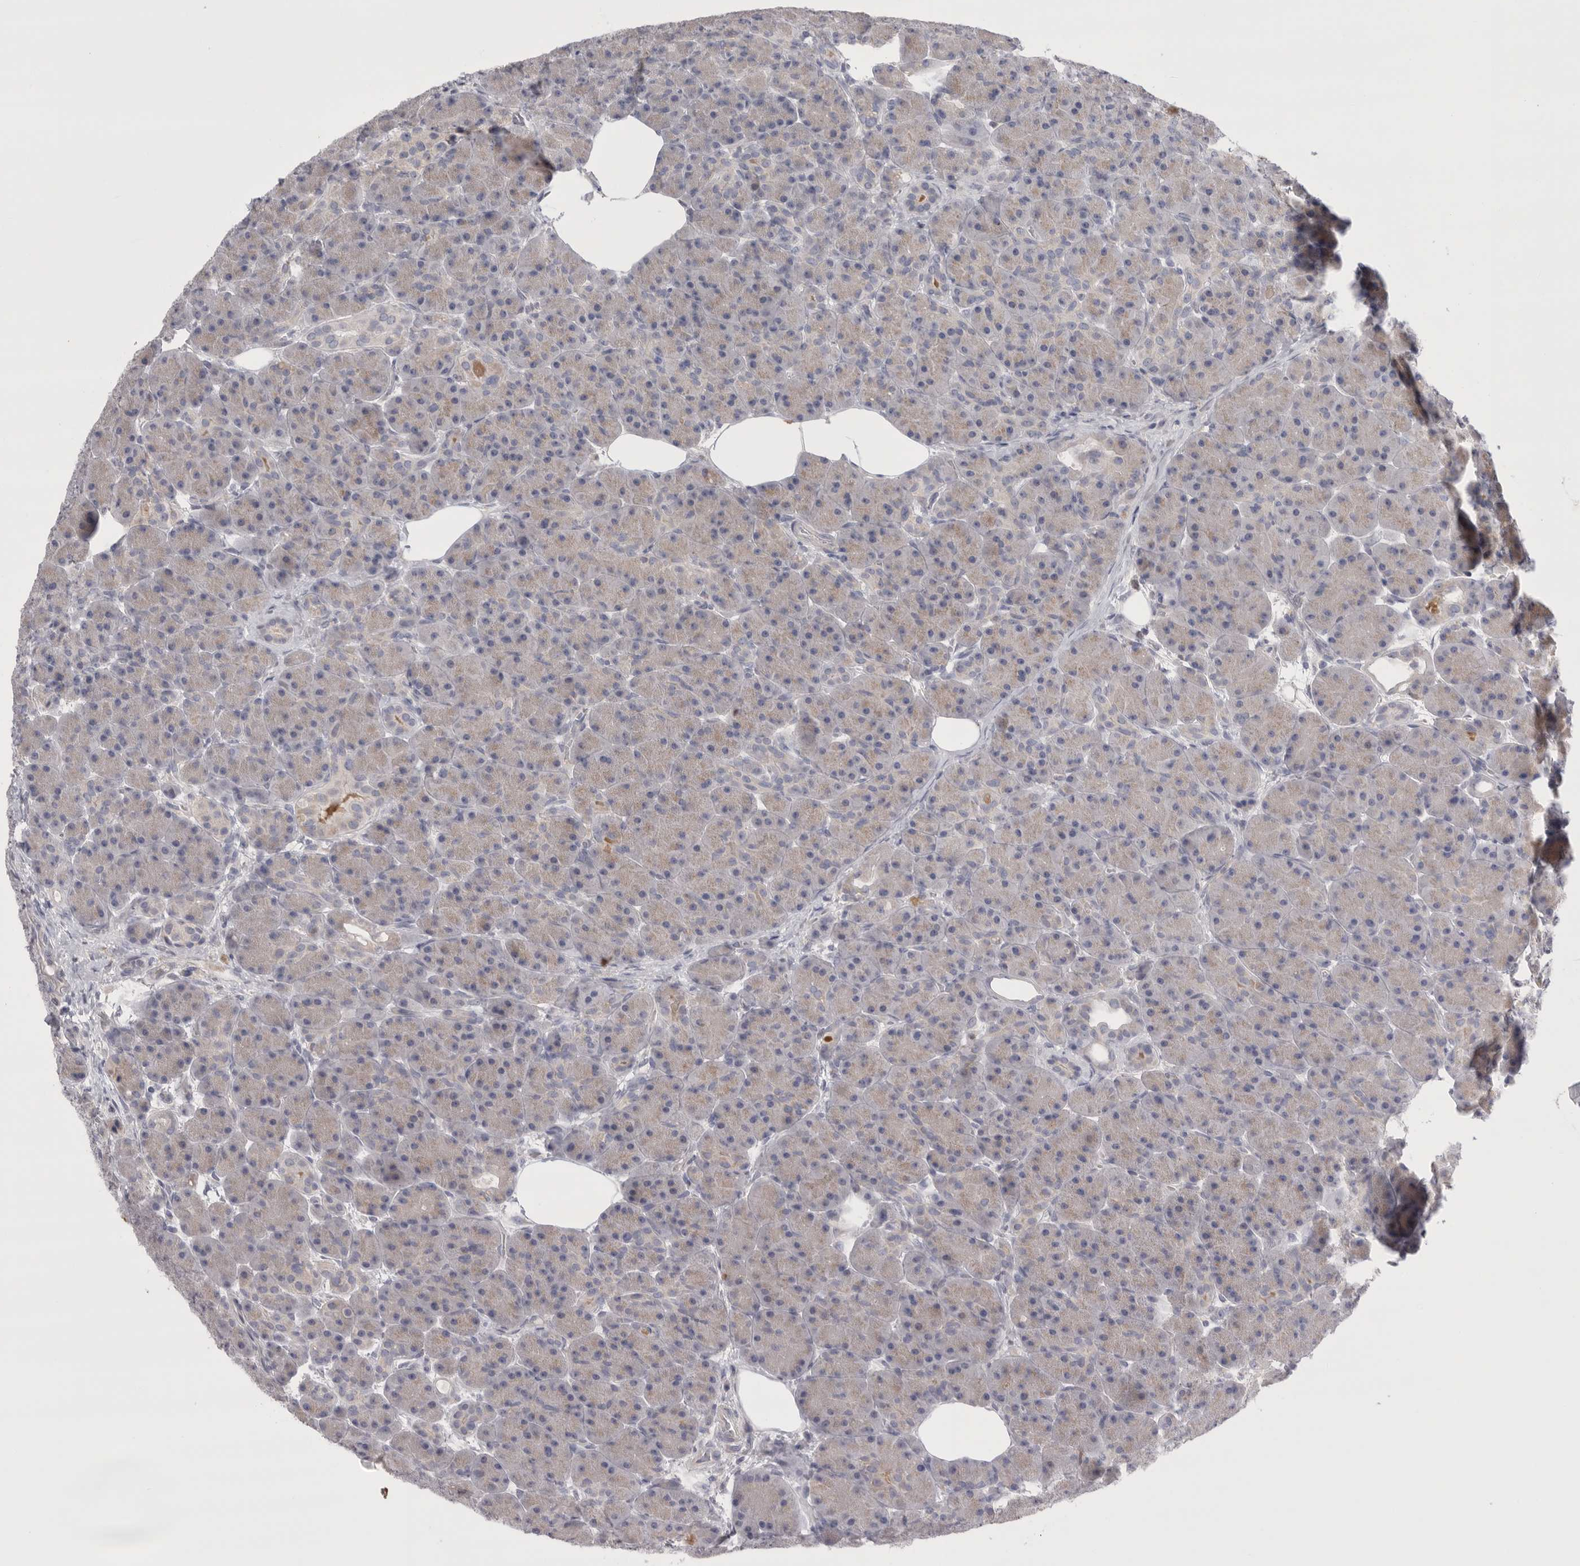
{"staining": {"intensity": "weak", "quantity": "25%-75%", "location": "cytoplasmic/membranous"}, "tissue": "pancreas", "cell_type": "Exocrine glandular cells", "image_type": "normal", "snomed": [{"axis": "morphology", "description": "Normal tissue, NOS"}, {"axis": "topography", "description": "Pancreas"}], "caption": "Pancreas stained for a protein (brown) displays weak cytoplasmic/membranous positive staining in about 25%-75% of exocrine glandular cells.", "gene": "CCDC126", "patient": {"sex": "male", "age": 63}}